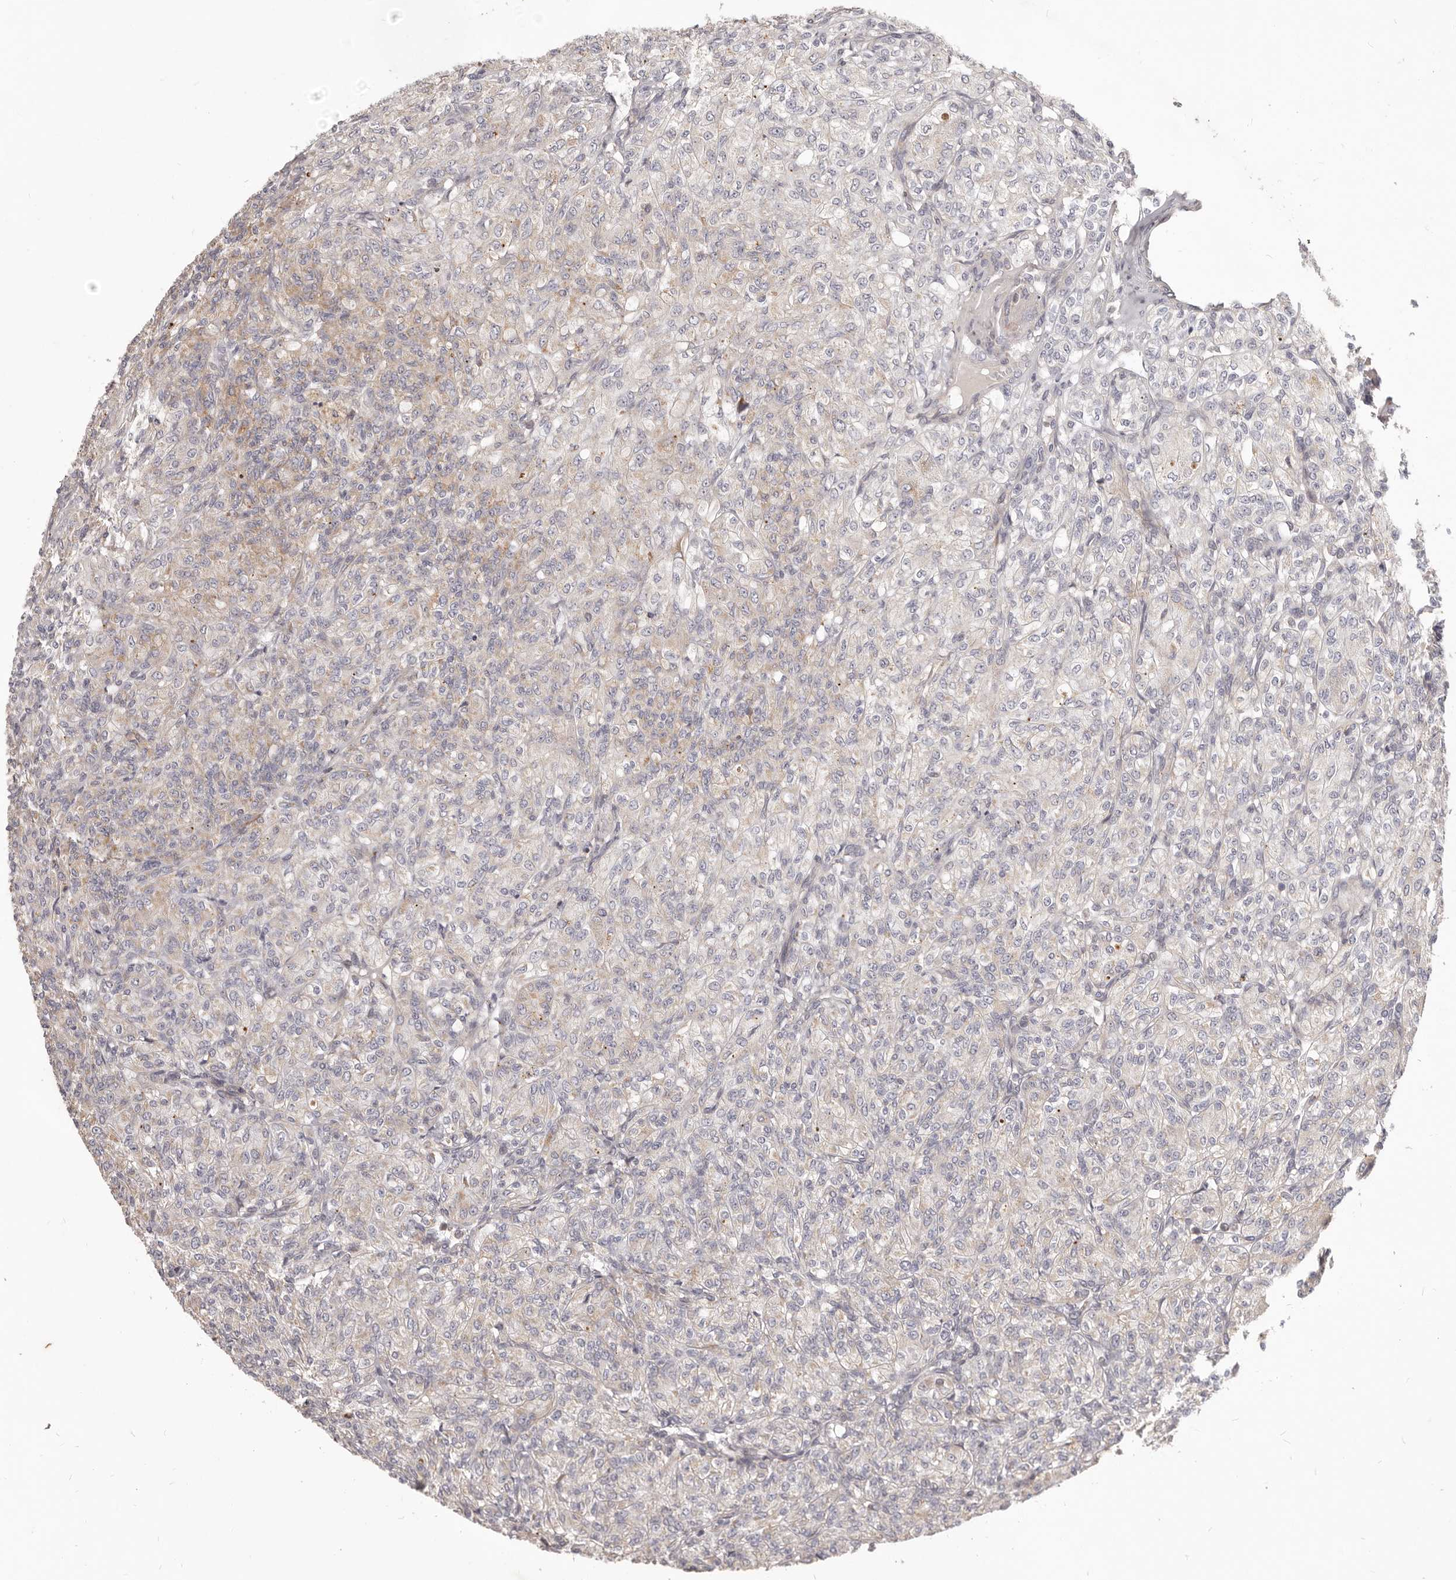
{"staining": {"intensity": "weak", "quantity": "<25%", "location": "cytoplasmic/membranous"}, "tissue": "renal cancer", "cell_type": "Tumor cells", "image_type": "cancer", "snomed": [{"axis": "morphology", "description": "Adenocarcinoma, NOS"}, {"axis": "topography", "description": "Kidney"}], "caption": "IHC photomicrograph of neoplastic tissue: renal cancer stained with DAB shows no significant protein positivity in tumor cells.", "gene": "MRPS10", "patient": {"sex": "male", "age": 77}}